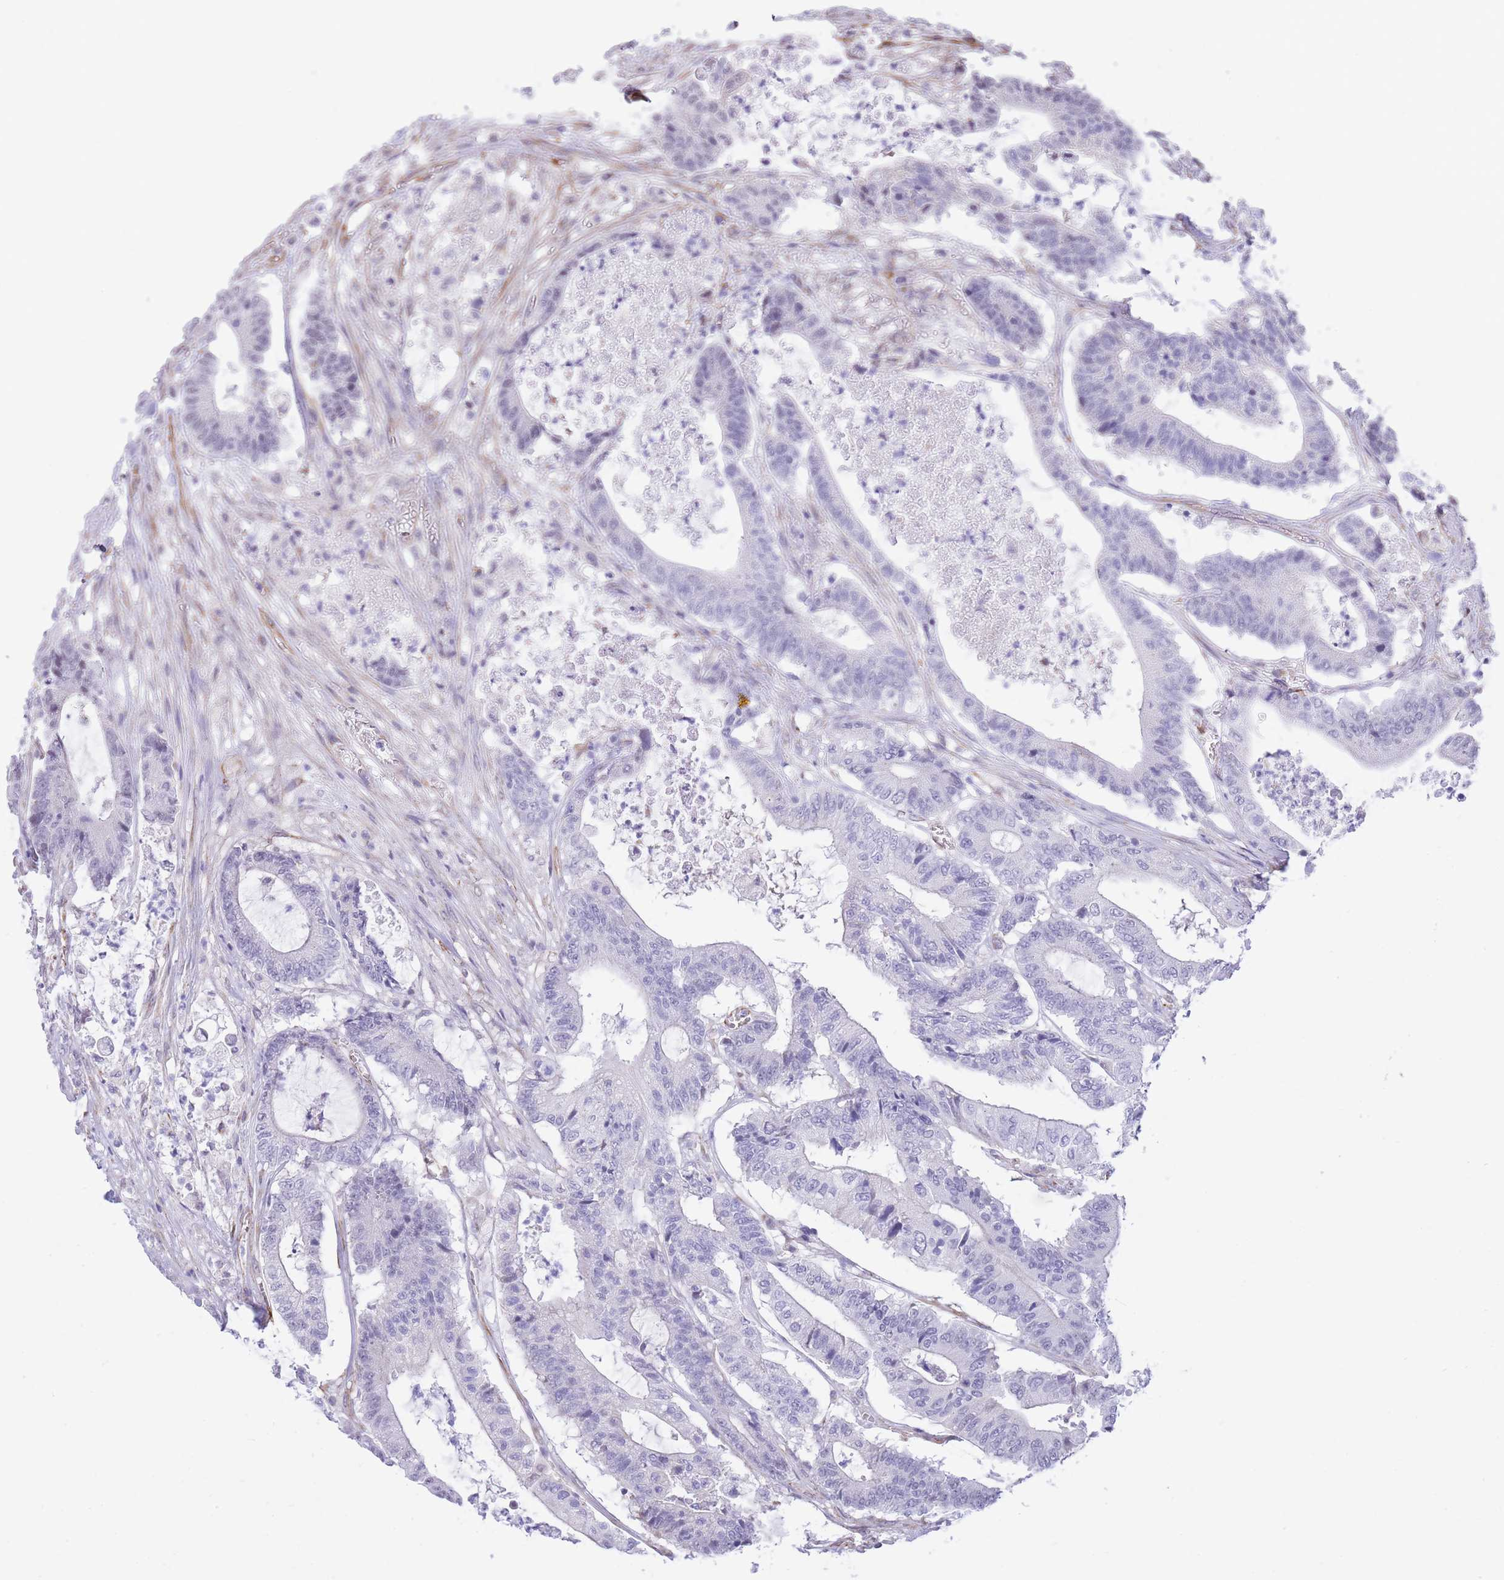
{"staining": {"intensity": "negative", "quantity": "none", "location": "none"}, "tissue": "colorectal cancer", "cell_type": "Tumor cells", "image_type": "cancer", "snomed": [{"axis": "morphology", "description": "Adenocarcinoma, NOS"}, {"axis": "topography", "description": "Colon"}], "caption": "High magnification brightfield microscopy of colorectal cancer stained with DAB (brown) and counterstained with hematoxylin (blue): tumor cells show no significant staining. (Stains: DAB immunohistochemistry with hematoxylin counter stain, Microscopy: brightfield microscopy at high magnification).", "gene": "PSG8", "patient": {"sex": "female", "age": 84}}